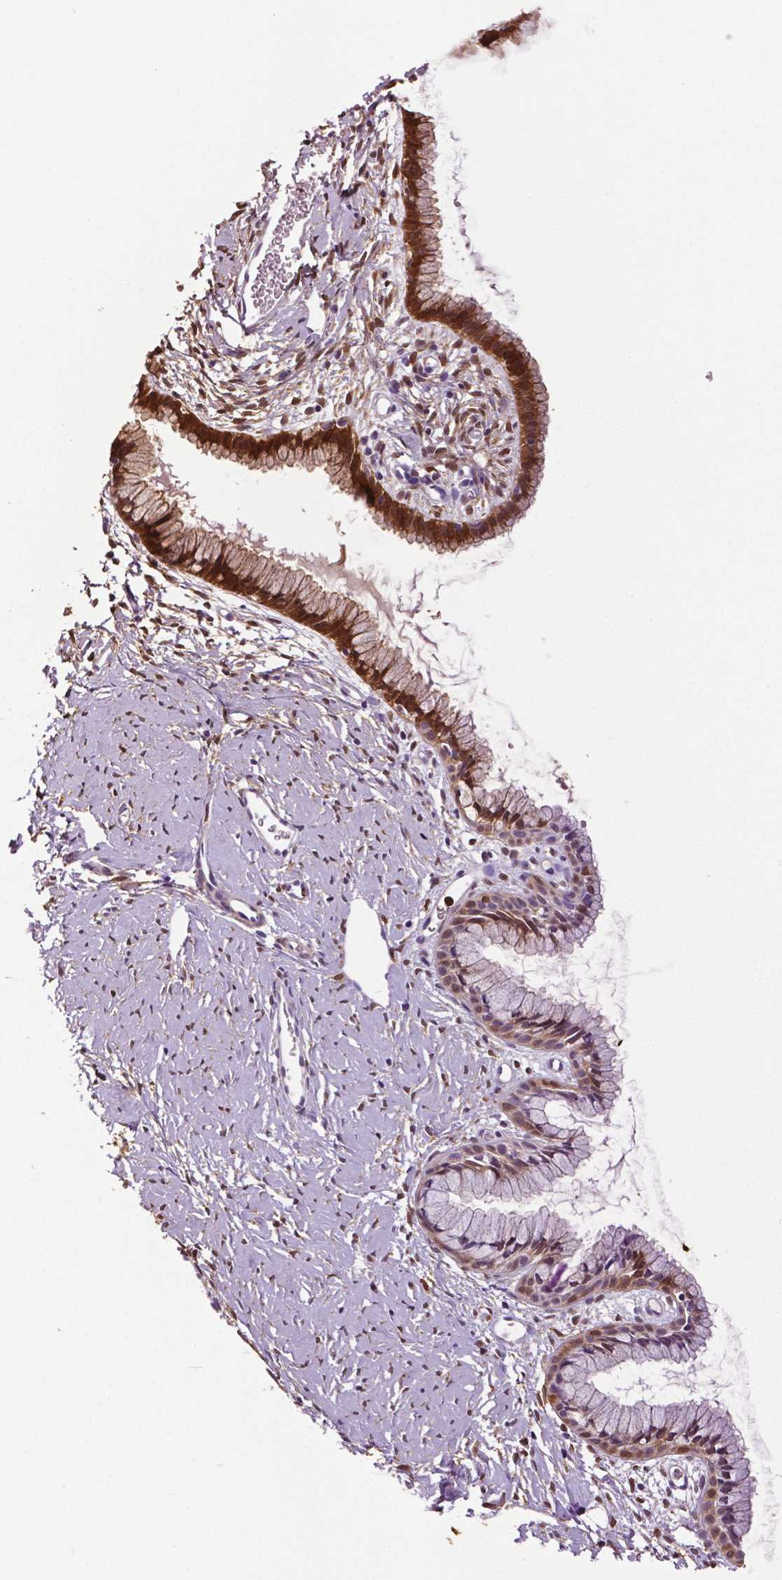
{"staining": {"intensity": "strong", "quantity": "25%-75%", "location": "cytoplasmic/membranous"}, "tissue": "cervix", "cell_type": "Glandular cells", "image_type": "normal", "snomed": [{"axis": "morphology", "description": "Normal tissue, NOS"}, {"axis": "topography", "description": "Cervix"}], "caption": "Strong cytoplasmic/membranous staining for a protein is appreciated in about 25%-75% of glandular cells of normal cervix using immunohistochemistry (IHC).", "gene": "PHGDH", "patient": {"sex": "female", "age": 40}}